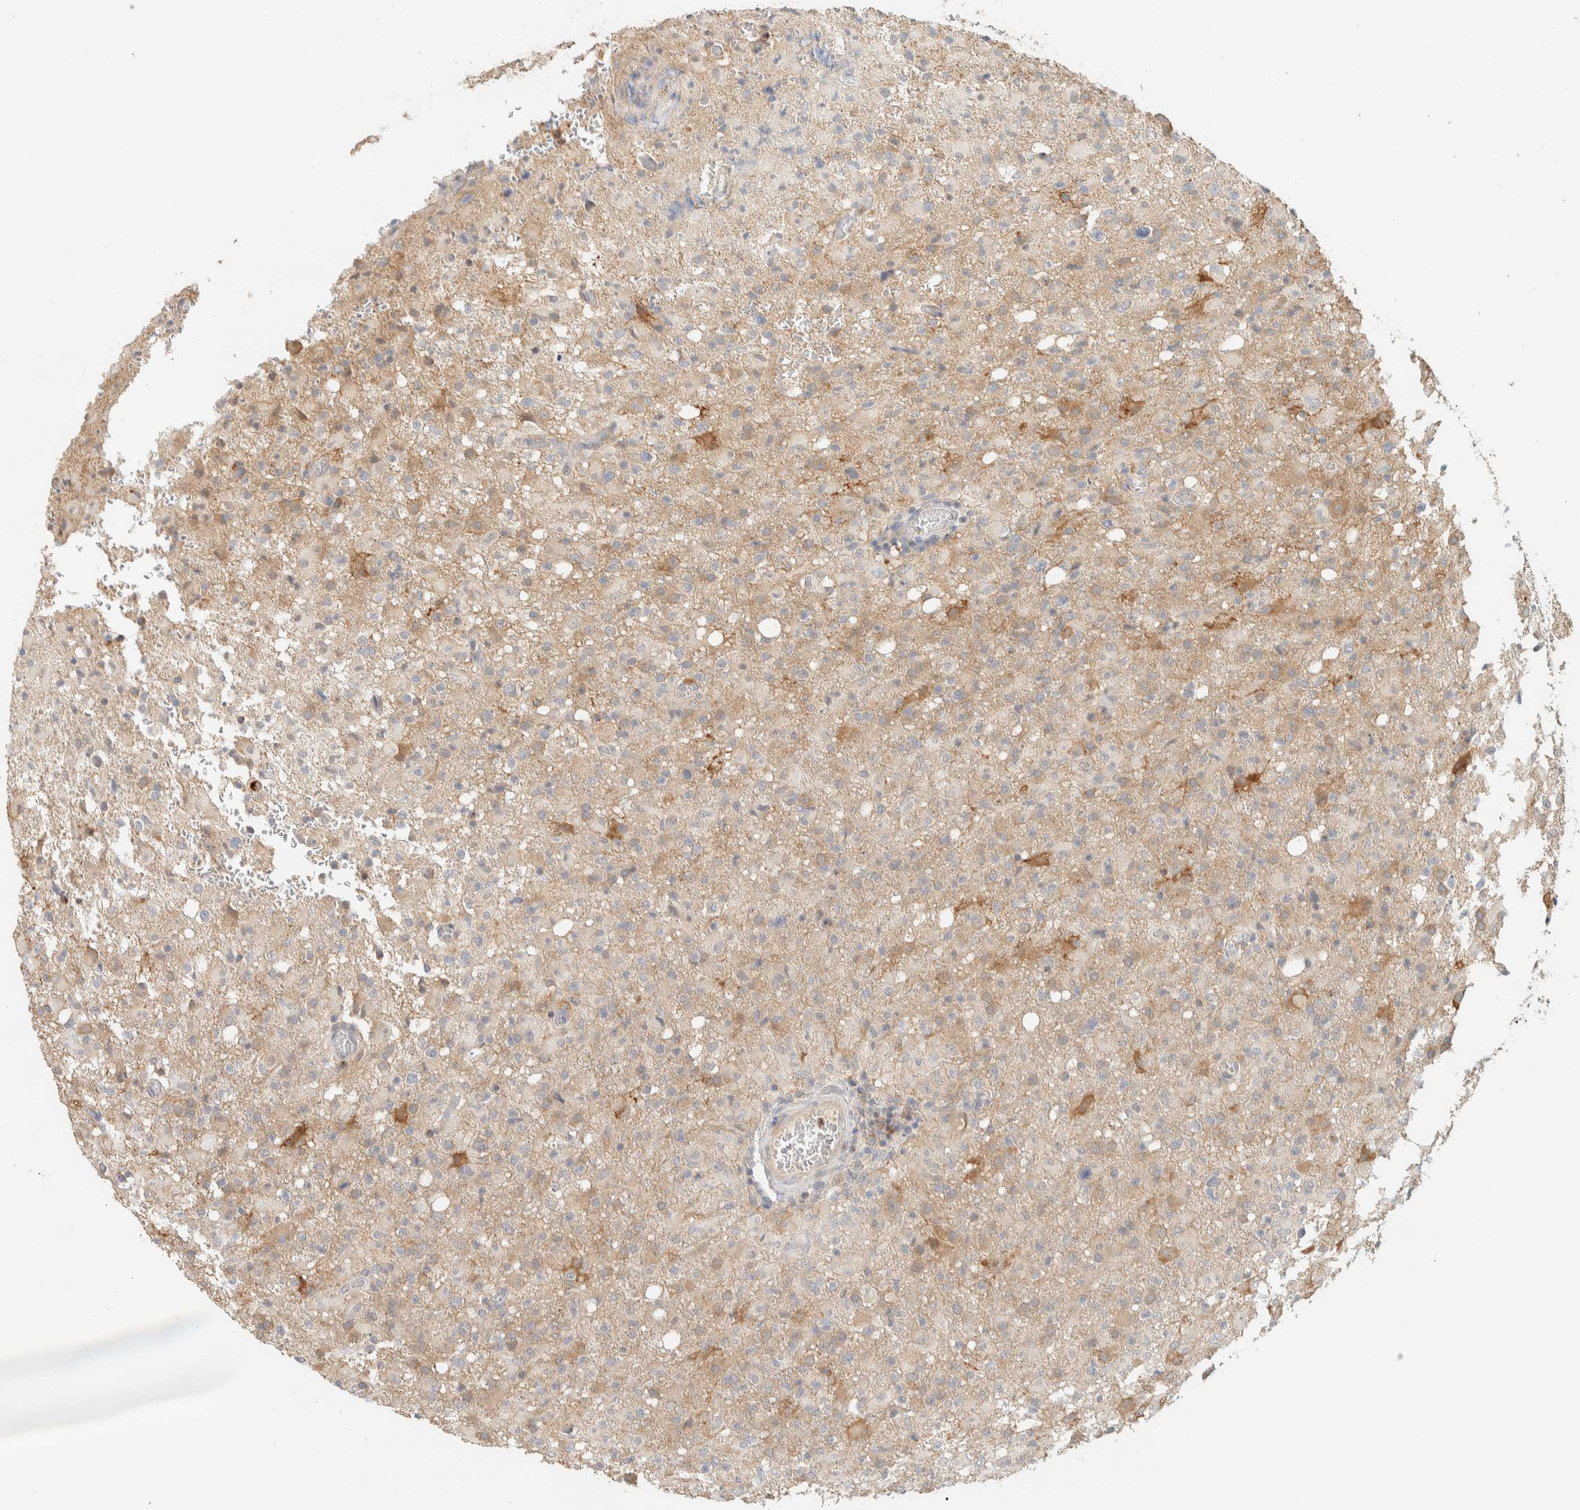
{"staining": {"intensity": "weak", "quantity": "<25%", "location": "cytoplasmic/membranous"}, "tissue": "glioma", "cell_type": "Tumor cells", "image_type": "cancer", "snomed": [{"axis": "morphology", "description": "Glioma, malignant, High grade"}, {"axis": "topography", "description": "Brain"}], "caption": "There is no significant staining in tumor cells of malignant high-grade glioma.", "gene": "RAB11FIP1", "patient": {"sex": "female", "age": 57}}